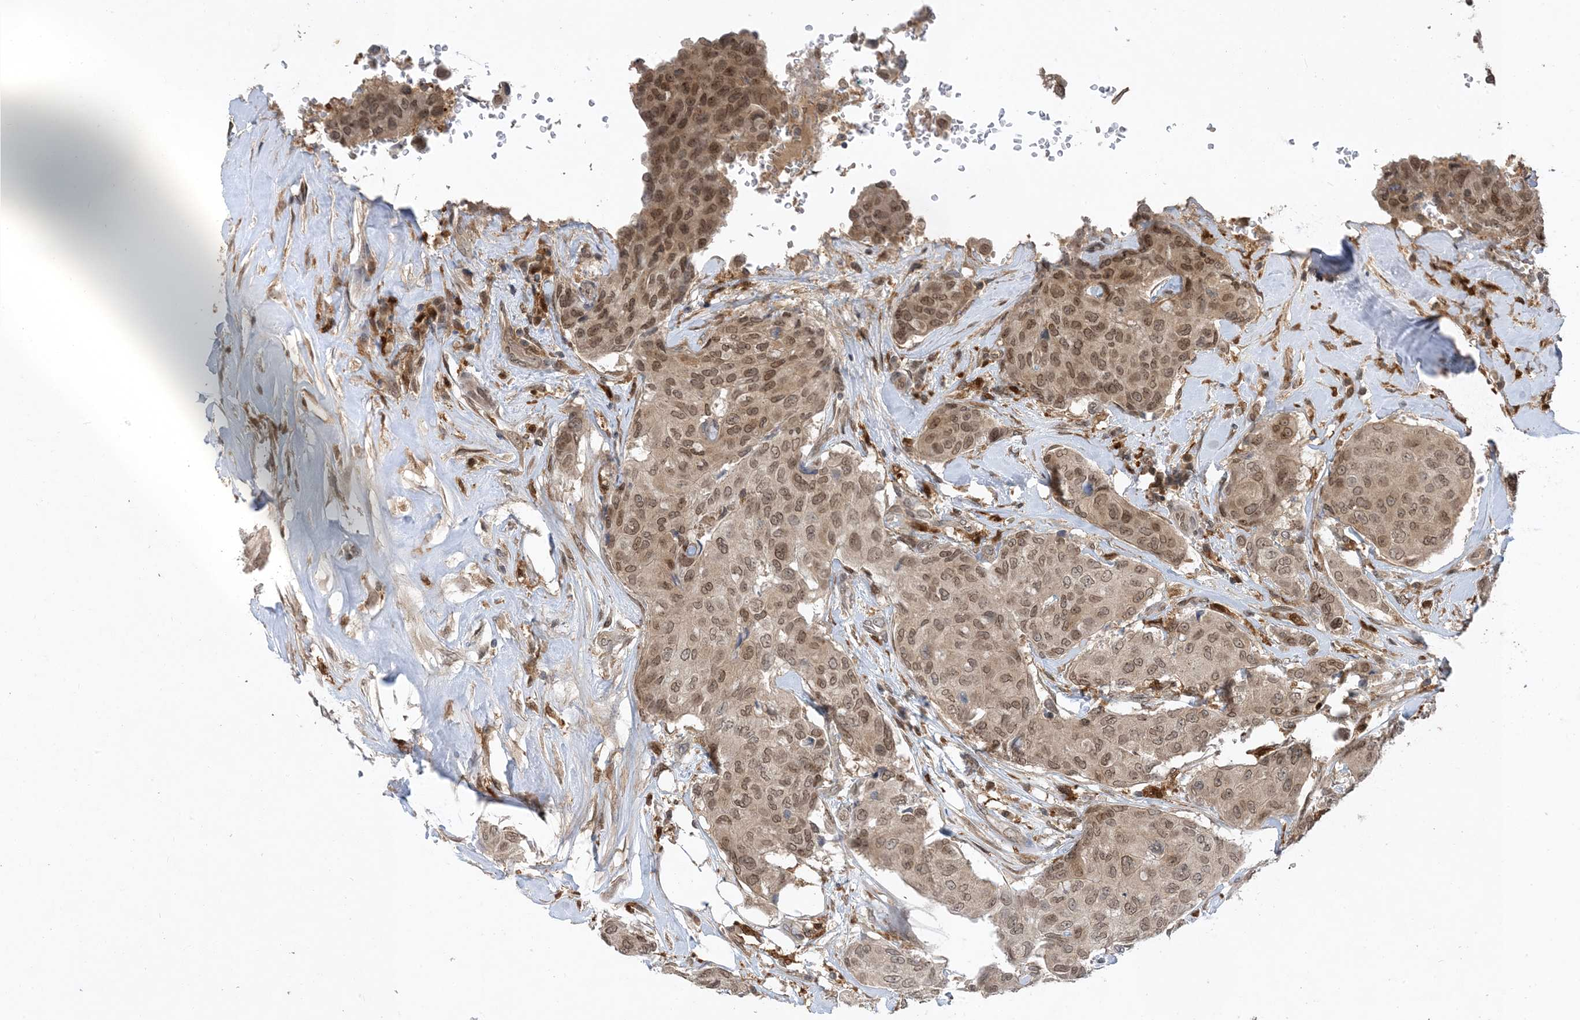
{"staining": {"intensity": "moderate", "quantity": ">75%", "location": "cytoplasmic/membranous,nuclear"}, "tissue": "breast cancer", "cell_type": "Tumor cells", "image_type": "cancer", "snomed": [{"axis": "morphology", "description": "Duct carcinoma"}, {"axis": "topography", "description": "Breast"}], "caption": "The image shows staining of breast cancer (infiltrating ductal carcinoma), revealing moderate cytoplasmic/membranous and nuclear protein staining (brown color) within tumor cells.", "gene": "NAGK", "patient": {"sex": "female", "age": 80}}